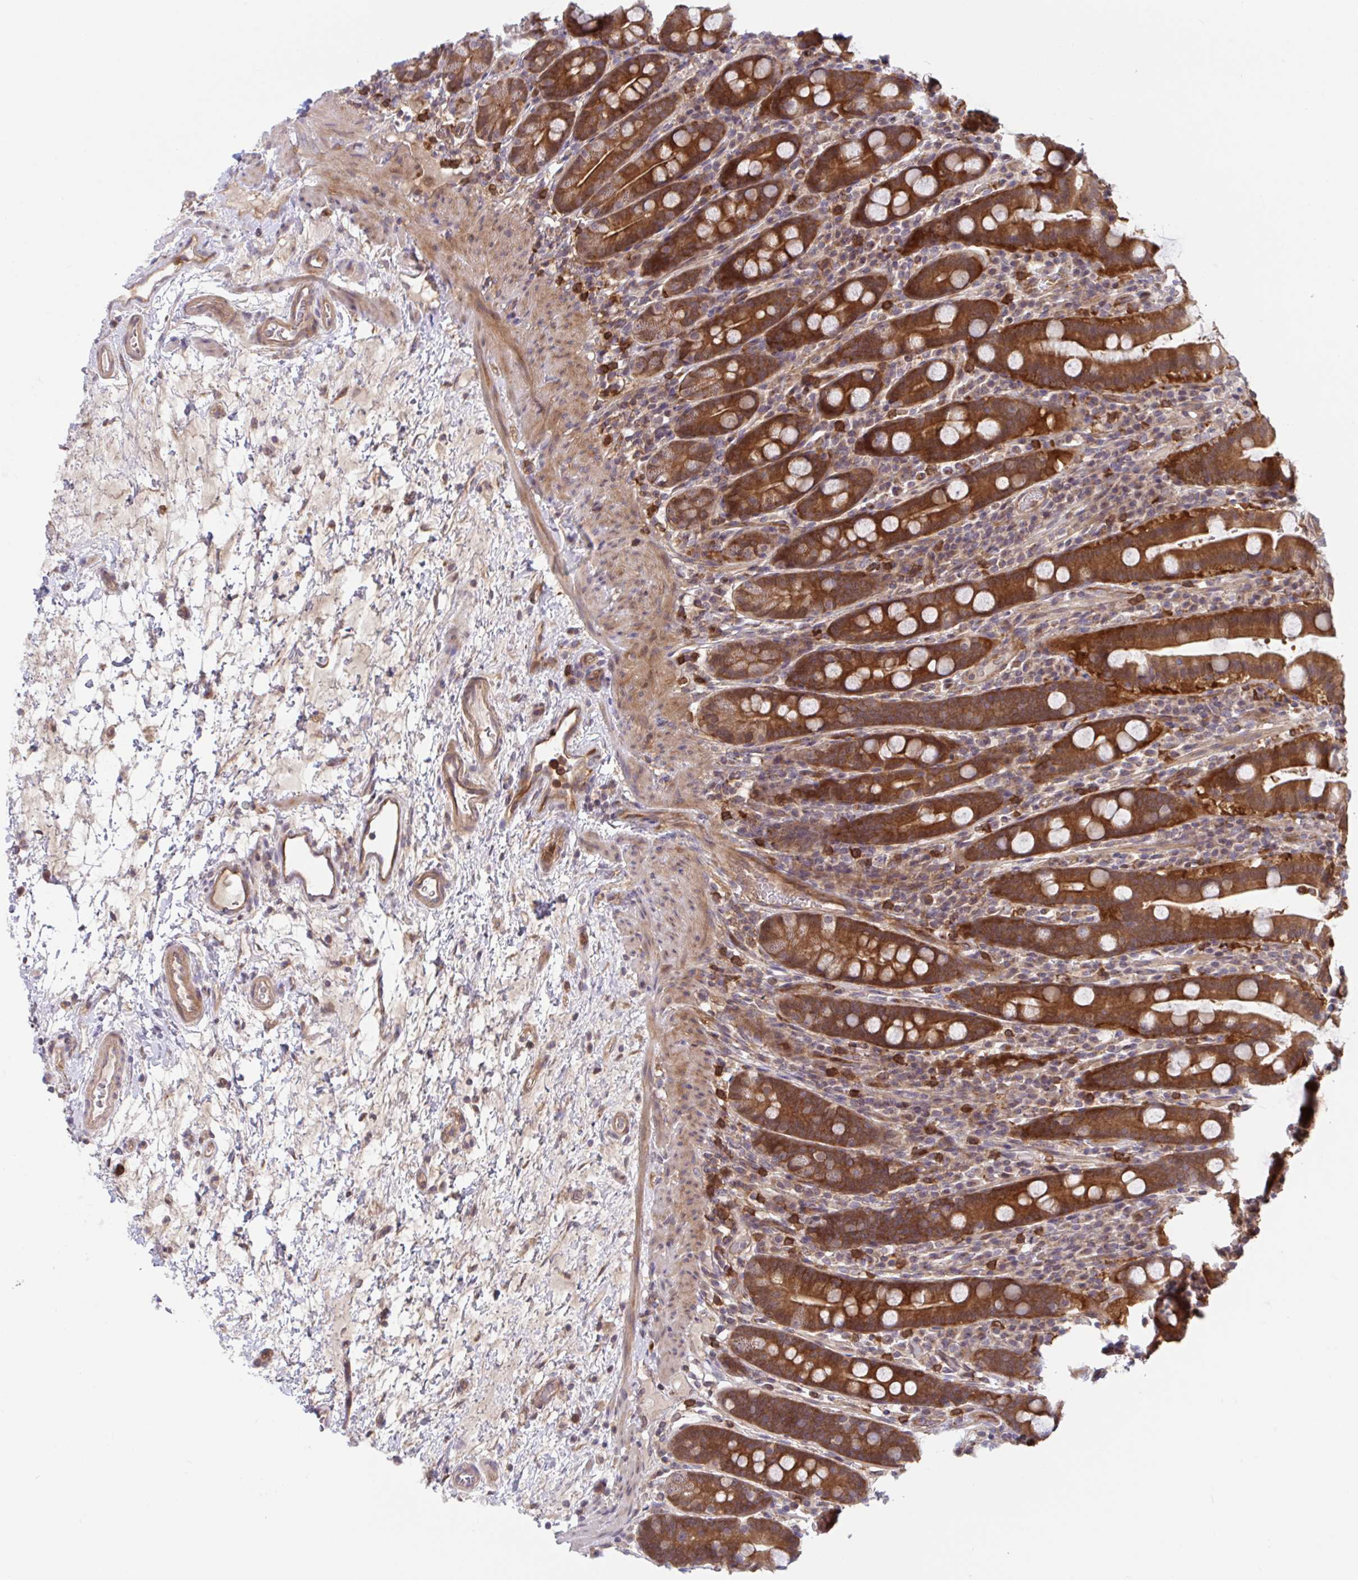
{"staining": {"intensity": "strong", "quantity": ">75%", "location": "cytoplasmic/membranous"}, "tissue": "small intestine", "cell_type": "Glandular cells", "image_type": "normal", "snomed": [{"axis": "morphology", "description": "Normal tissue, NOS"}, {"axis": "topography", "description": "Small intestine"}], "caption": "Small intestine was stained to show a protein in brown. There is high levels of strong cytoplasmic/membranous expression in approximately >75% of glandular cells. Using DAB (brown) and hematoxylin (blue) stains, captured at high magnification using brightfield microscopy.", "gene": "LMNTD2", "patient": {"sex": "male", "age": 26}}